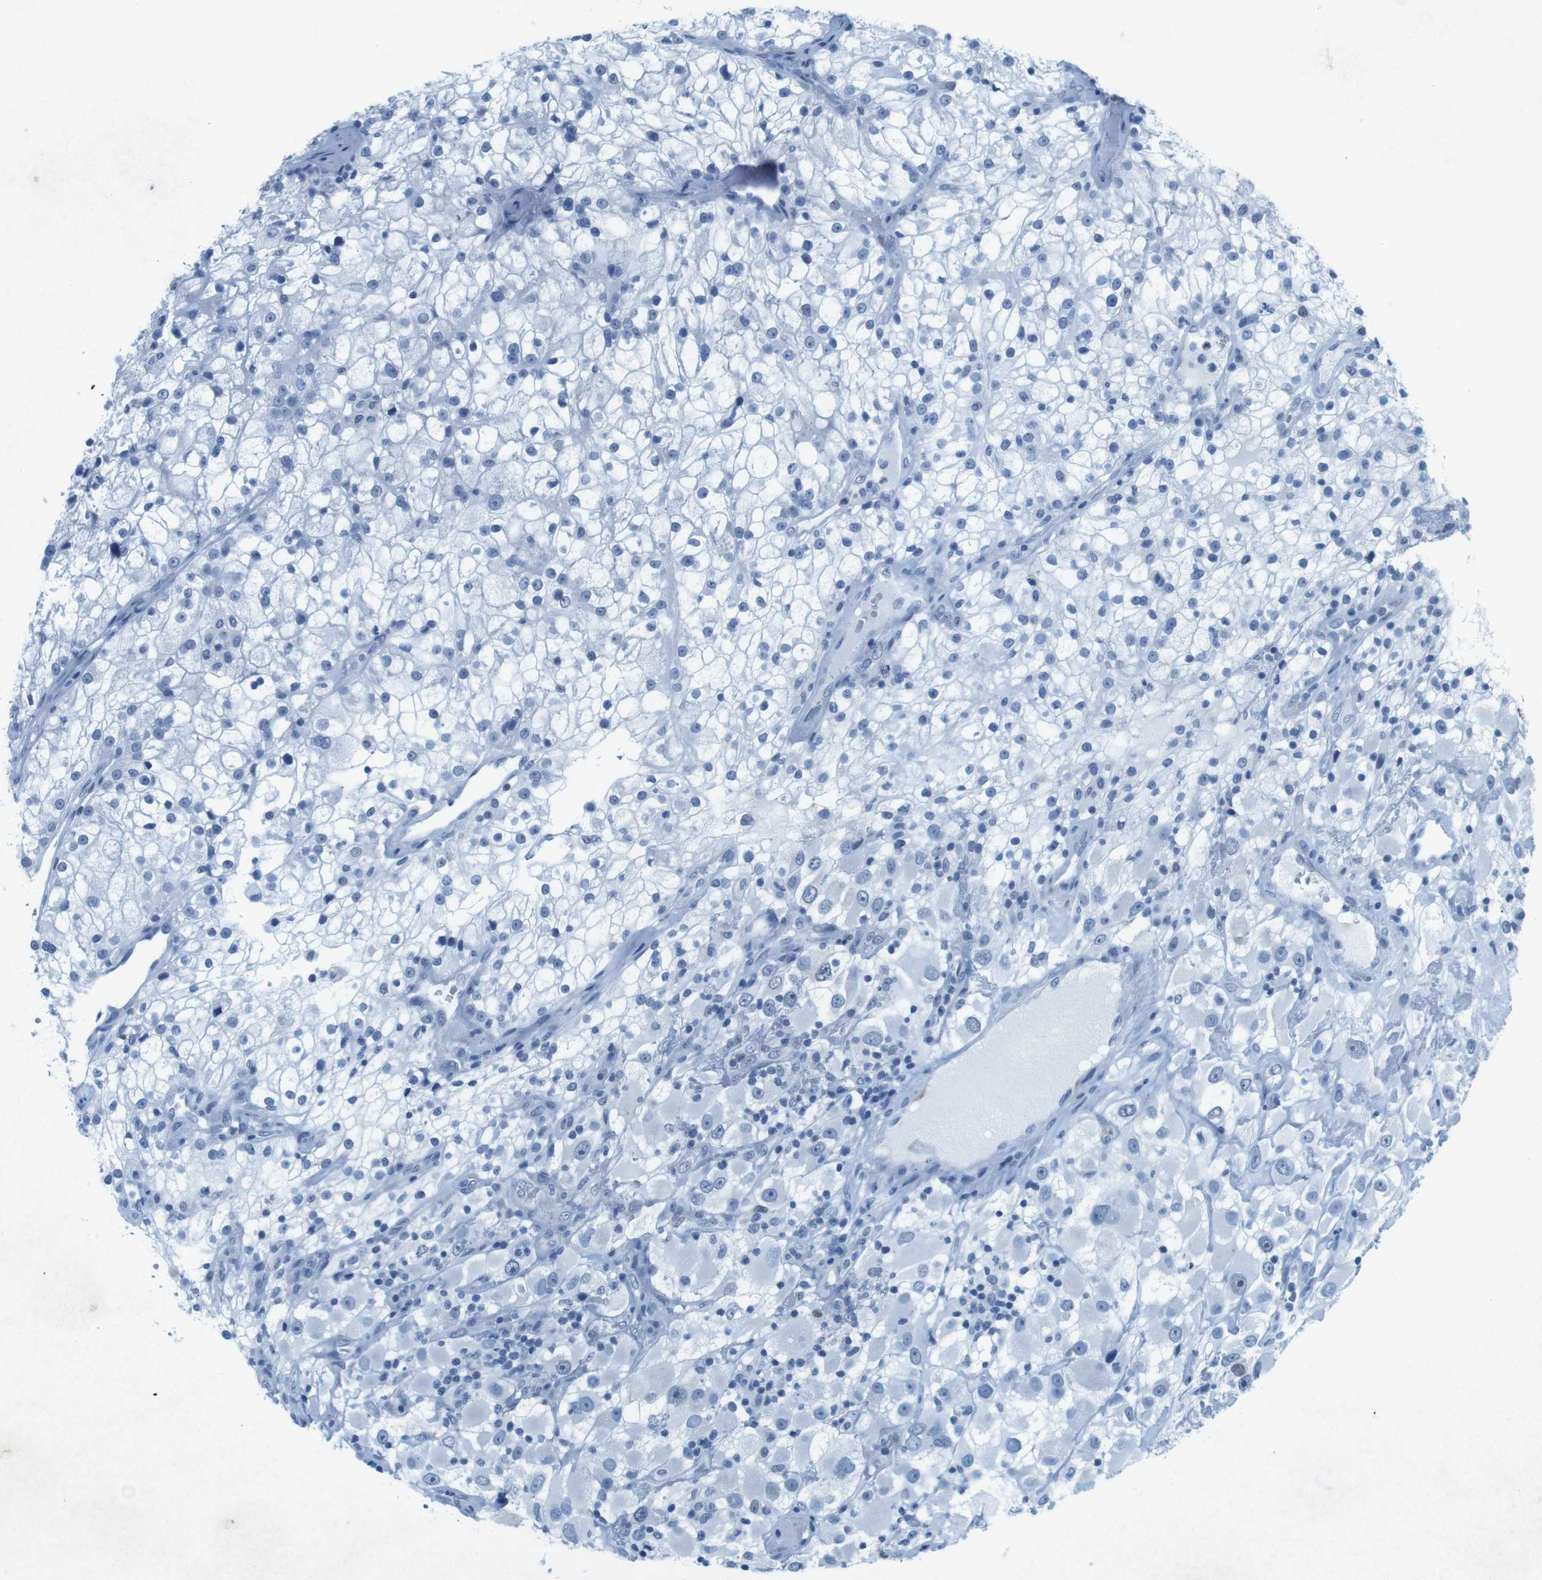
{"staining": {"intensity": "negative", "quantity": "none", "location": "none"}, "tissue": "renal cancer", "cell_type": "Tumor cells", "image_type": "cancer", "snomed": [{"axis": "morphology", "description": "Adenocarcinoma, NOS"}, {"axis": "topography", "description": "Kidney"}], "caption": "Renal cancer (adenocarcinoma) was stained to show a protein in brown. There is no significant positivity in tumor cells.", "gene": "CTAG1B", "patient": {"sex": "female", "age": 52}}